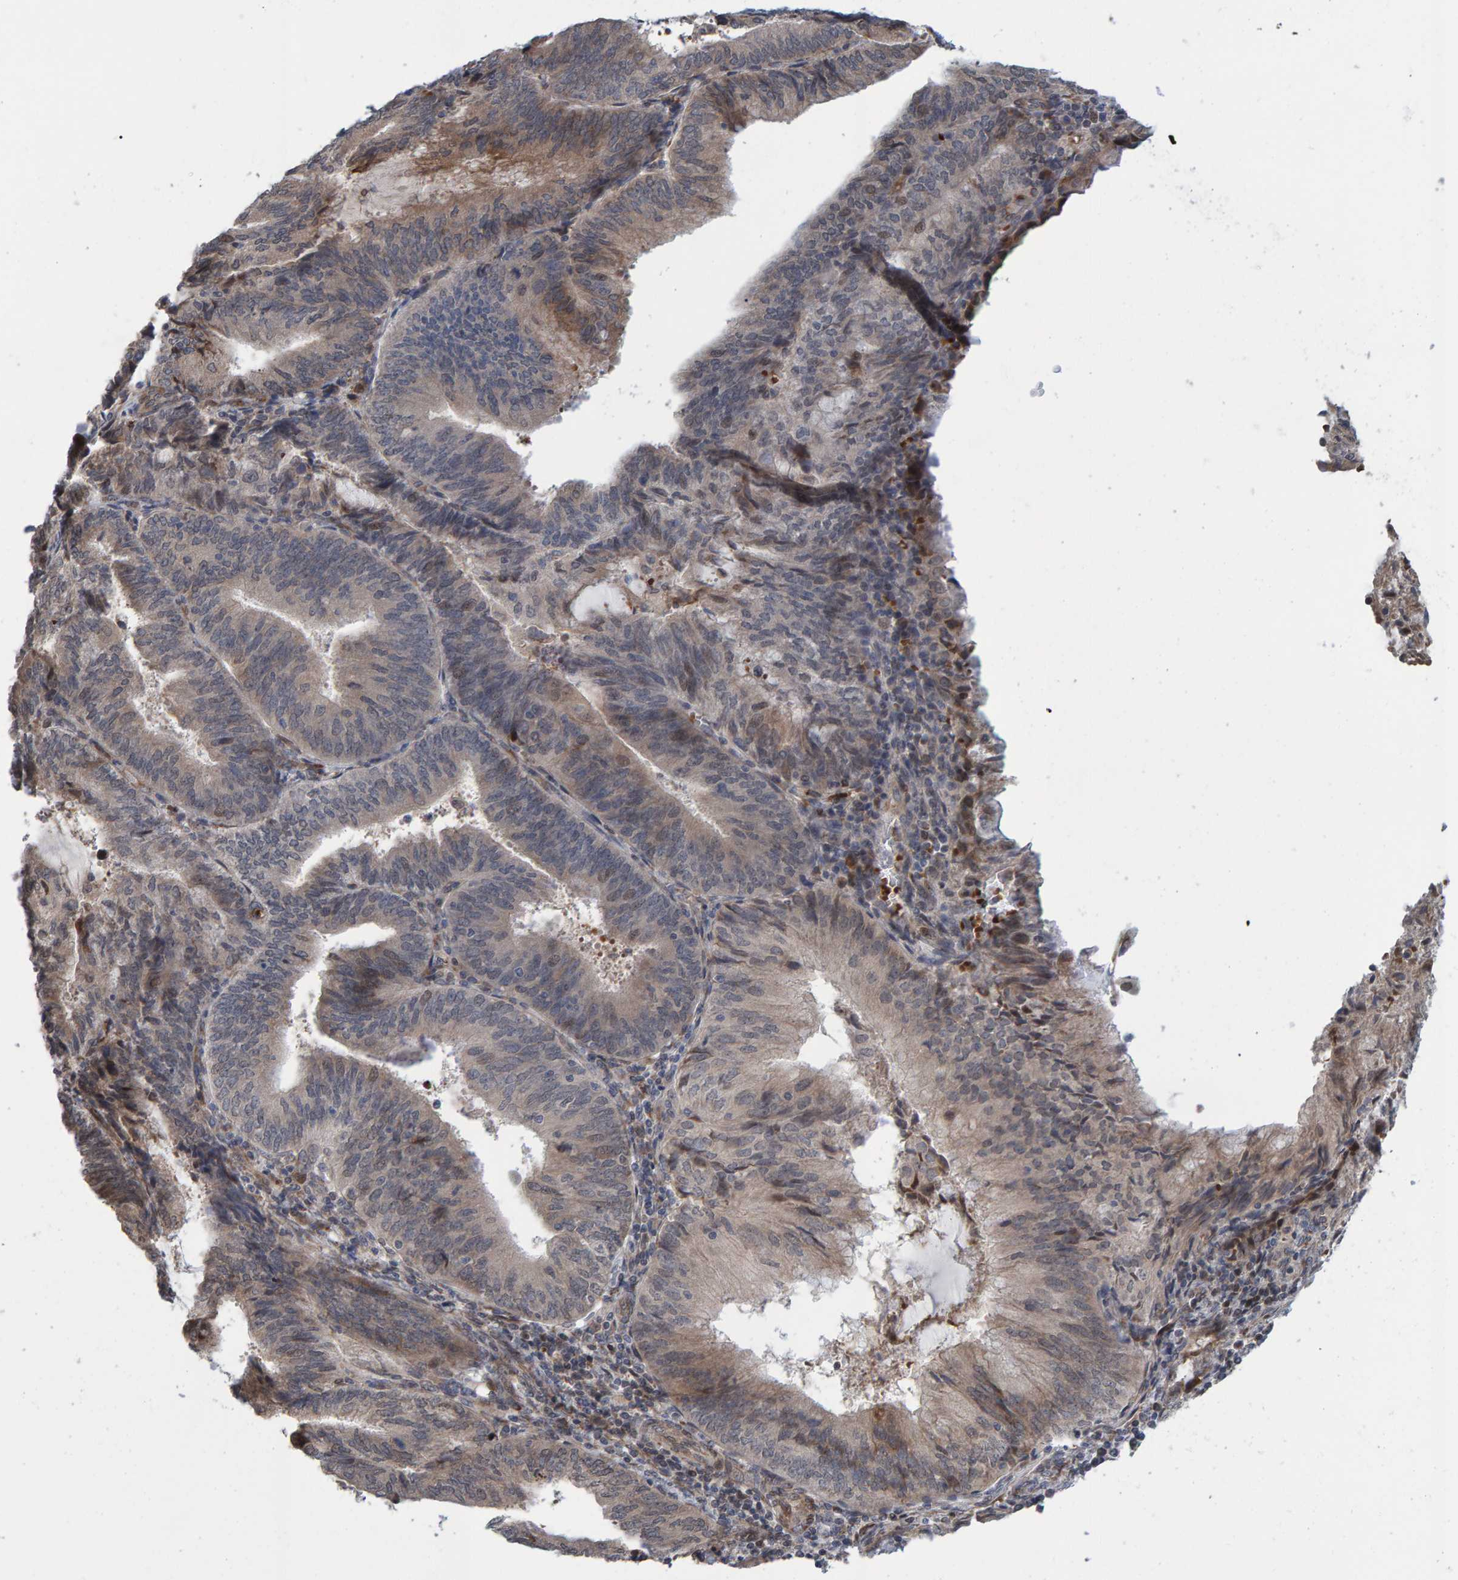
{"staining": {"intensity": "weak", "quantity": "25%-75%", "location": "cytoplasmic/membranous"}, "tissue": "endometrial cancer", "cell_type": "Tumor cells", "image_type": "cancer", "snomed": [{"axis": "morphology", "description": "Adenocarcinoma, NOS"}, {"axis": "topography", "description": "Endometrium"}], "caption": "Protein expression analysis of endometrial adenocarcinoma demonstrates weak cytoplasmic/membranous positivity in about 25%-75% of tumor cells.", "gene": "MFSD6L", "patient": {"sex": "female", "age": 81}}